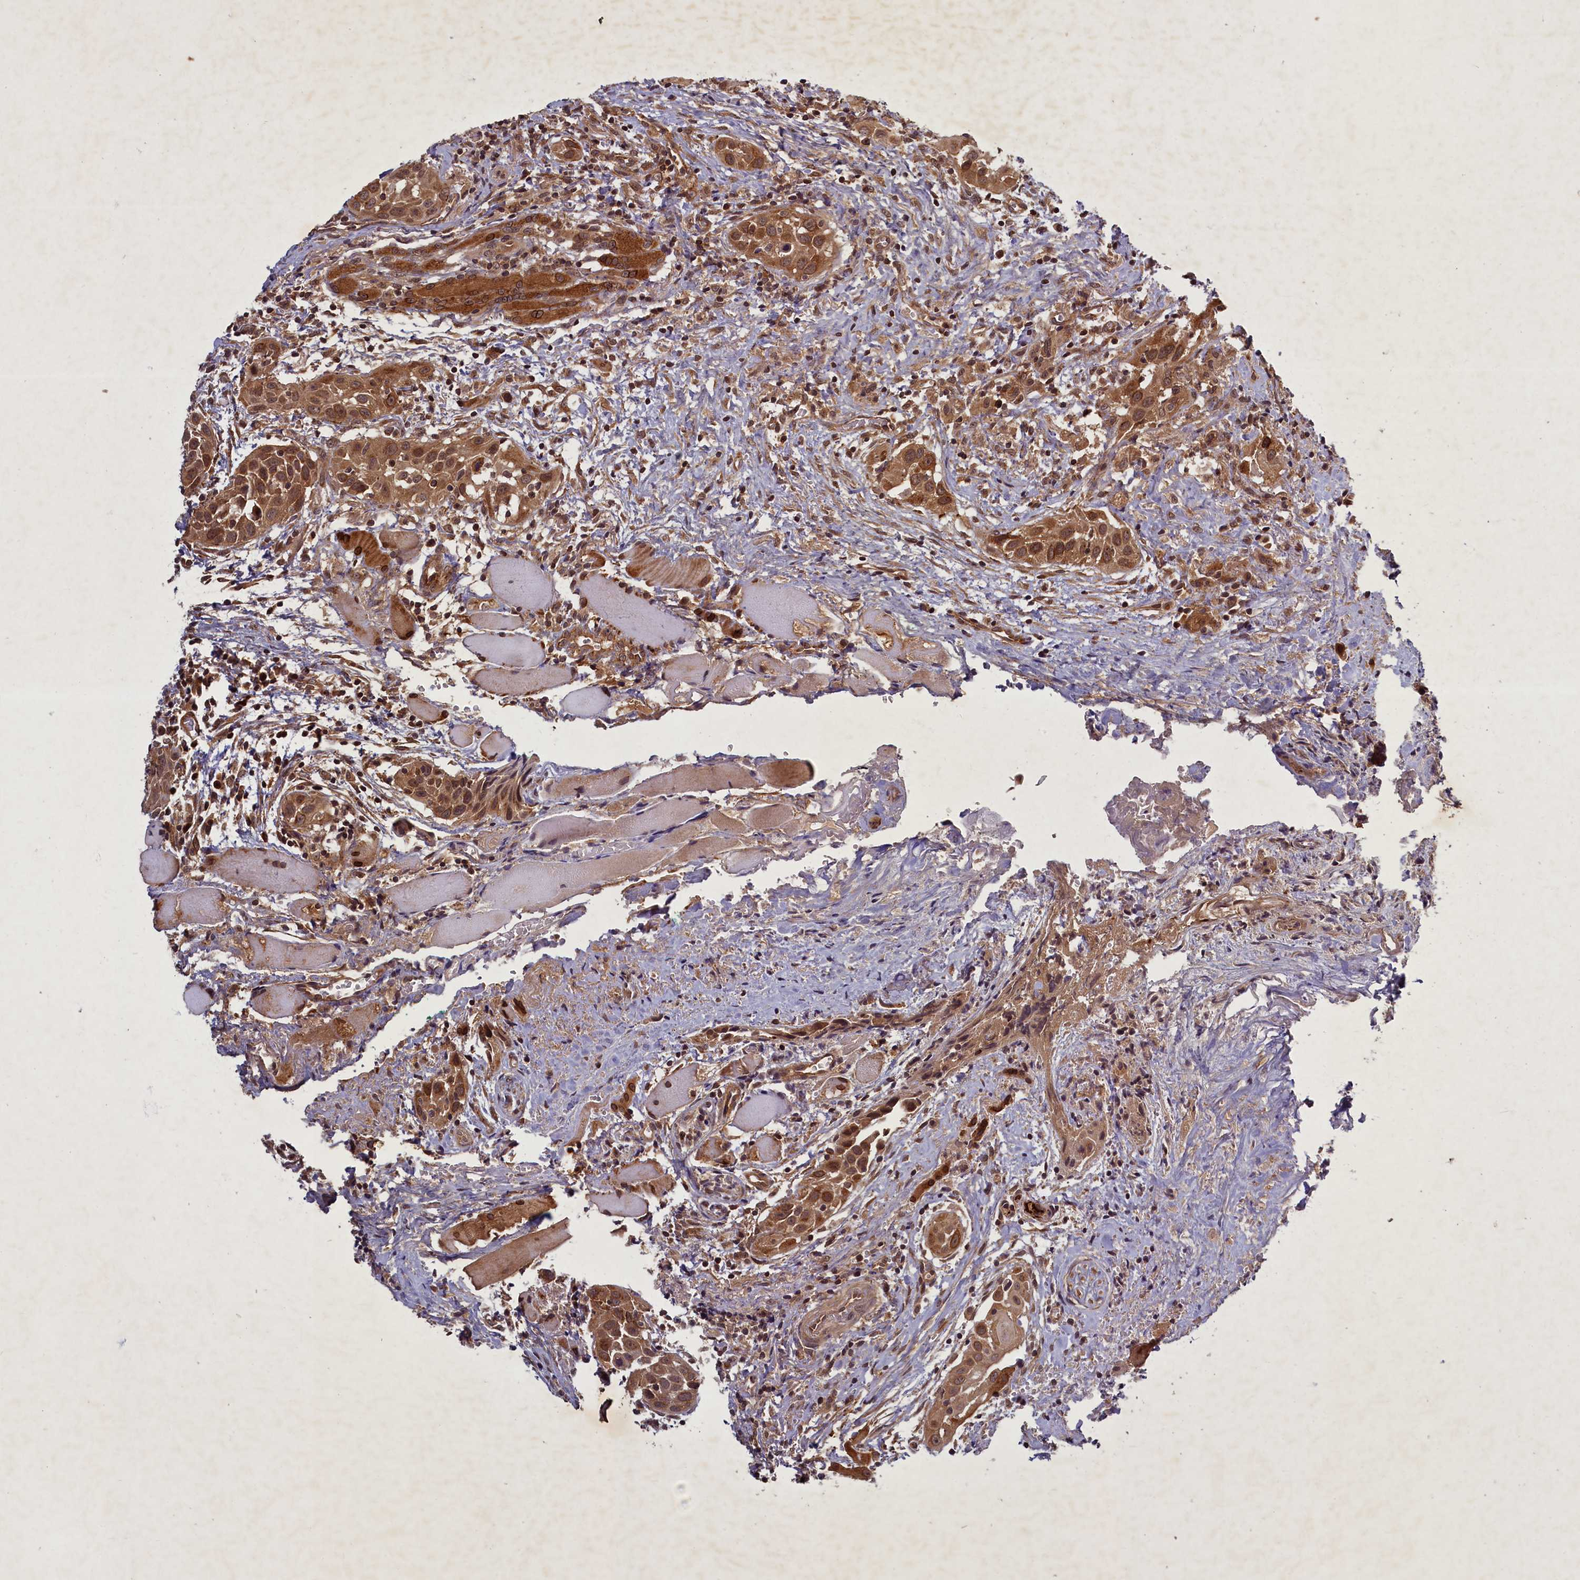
{"staining": {"intensity": "moderate", "quantity": ">75%", "location": "cytoplasmic/membranous,nuclear"}, "tissue": "head and neck cancer", "cell_type": "Tumor cells", "image_type": "cancer", "snomed": [{"axis": "morphology", "description": "Squamous cell carcinoma, NOS"}, {"axis": "topography", "description": "Oral tissue"}, {"axis": "topography", "description": "Head-Neck"}], "caption": "Immunohistochemistry staining of head and neck cancer, which demonstrates medium levels of moderate cytoplasmic/membranous and nuclear expression in about >75% of tumor cells indicating moderate cytoplasmic/membranous and nuclear protein staining. The staining was performed using DAB (brown) for protein detection and nuclei were counterstained in hematoxylin (blue).", "gene": "BICD1", "patient": {"sex": "female", "age": 50}}